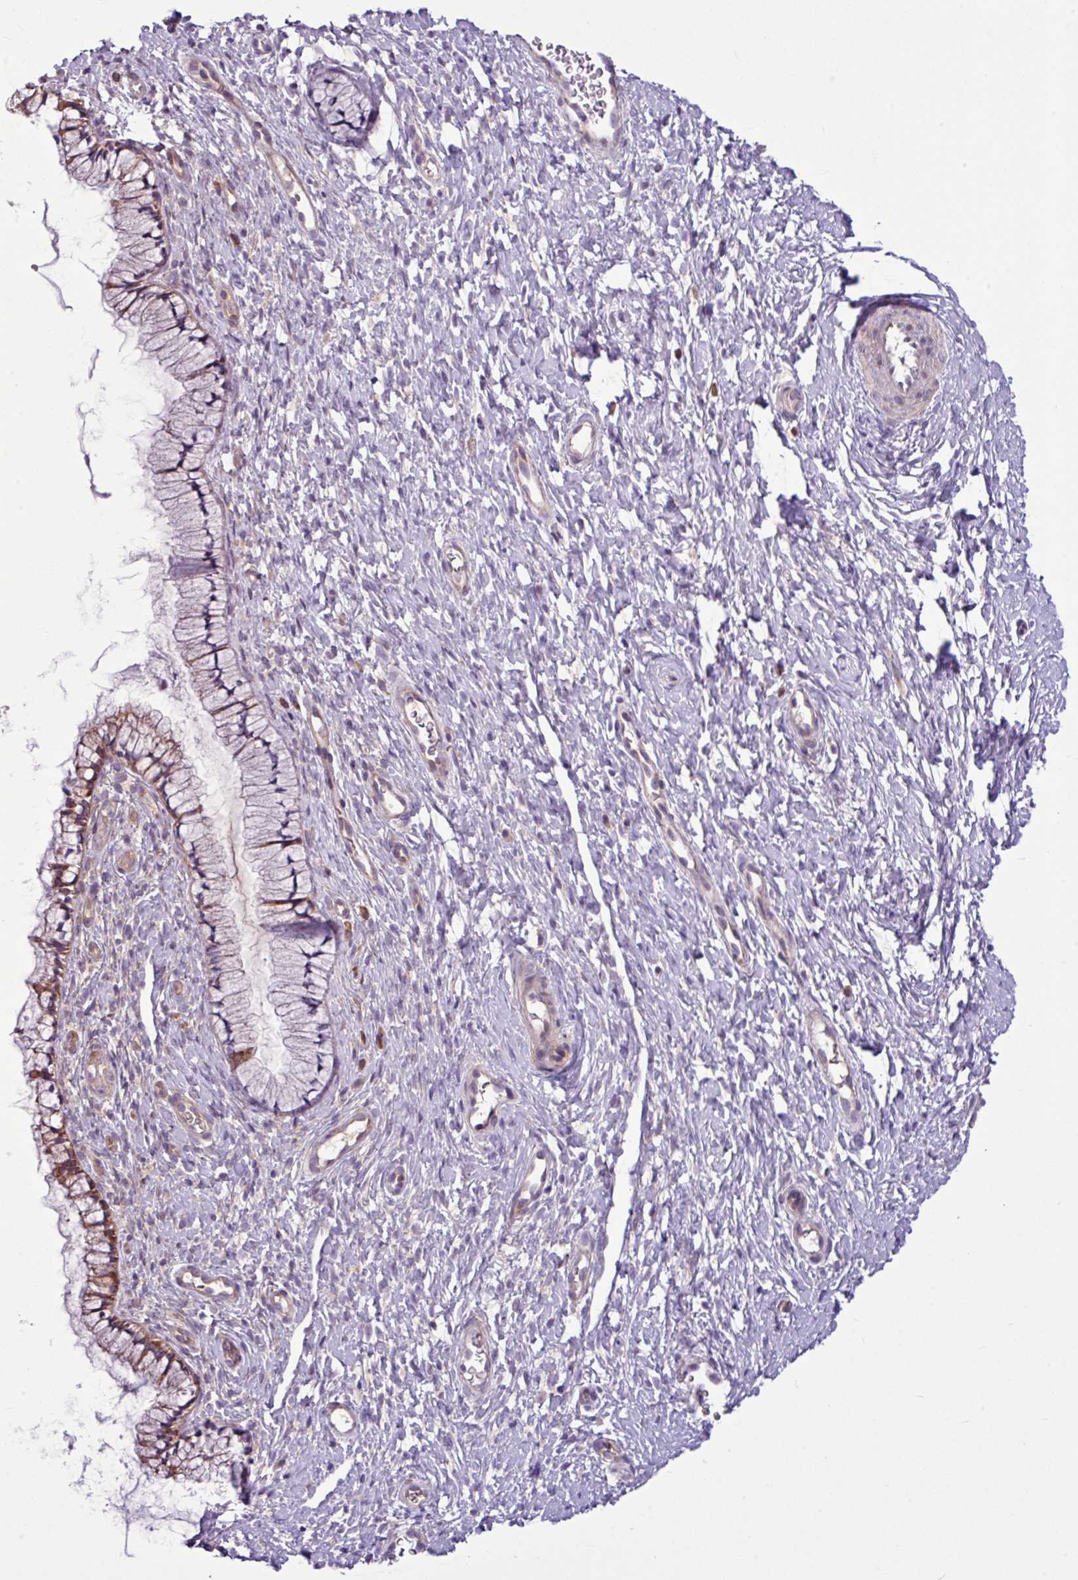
{"staining": {"intensity": "moderate", "quantity": "25%-75%", "location": "cytoplasmic/membranous"}, "tissue": "cervix", "cell_type": "Glandular cells", "image_type": "normal", "snomed": [{"axis": "morphology", "description": "Normal tissue, NOS"}, {"axis": "topography", "description": "Cervix"}], "caption": "DAB immunohistochemical staining of normal cervix displays moderate cytoplasmic/membranous protein staining in about 25%-75% of glandular cells. Nuclei are stained in blue.", "gene": "MROH2A", "patient": {"sex": "female", "age": 36}}